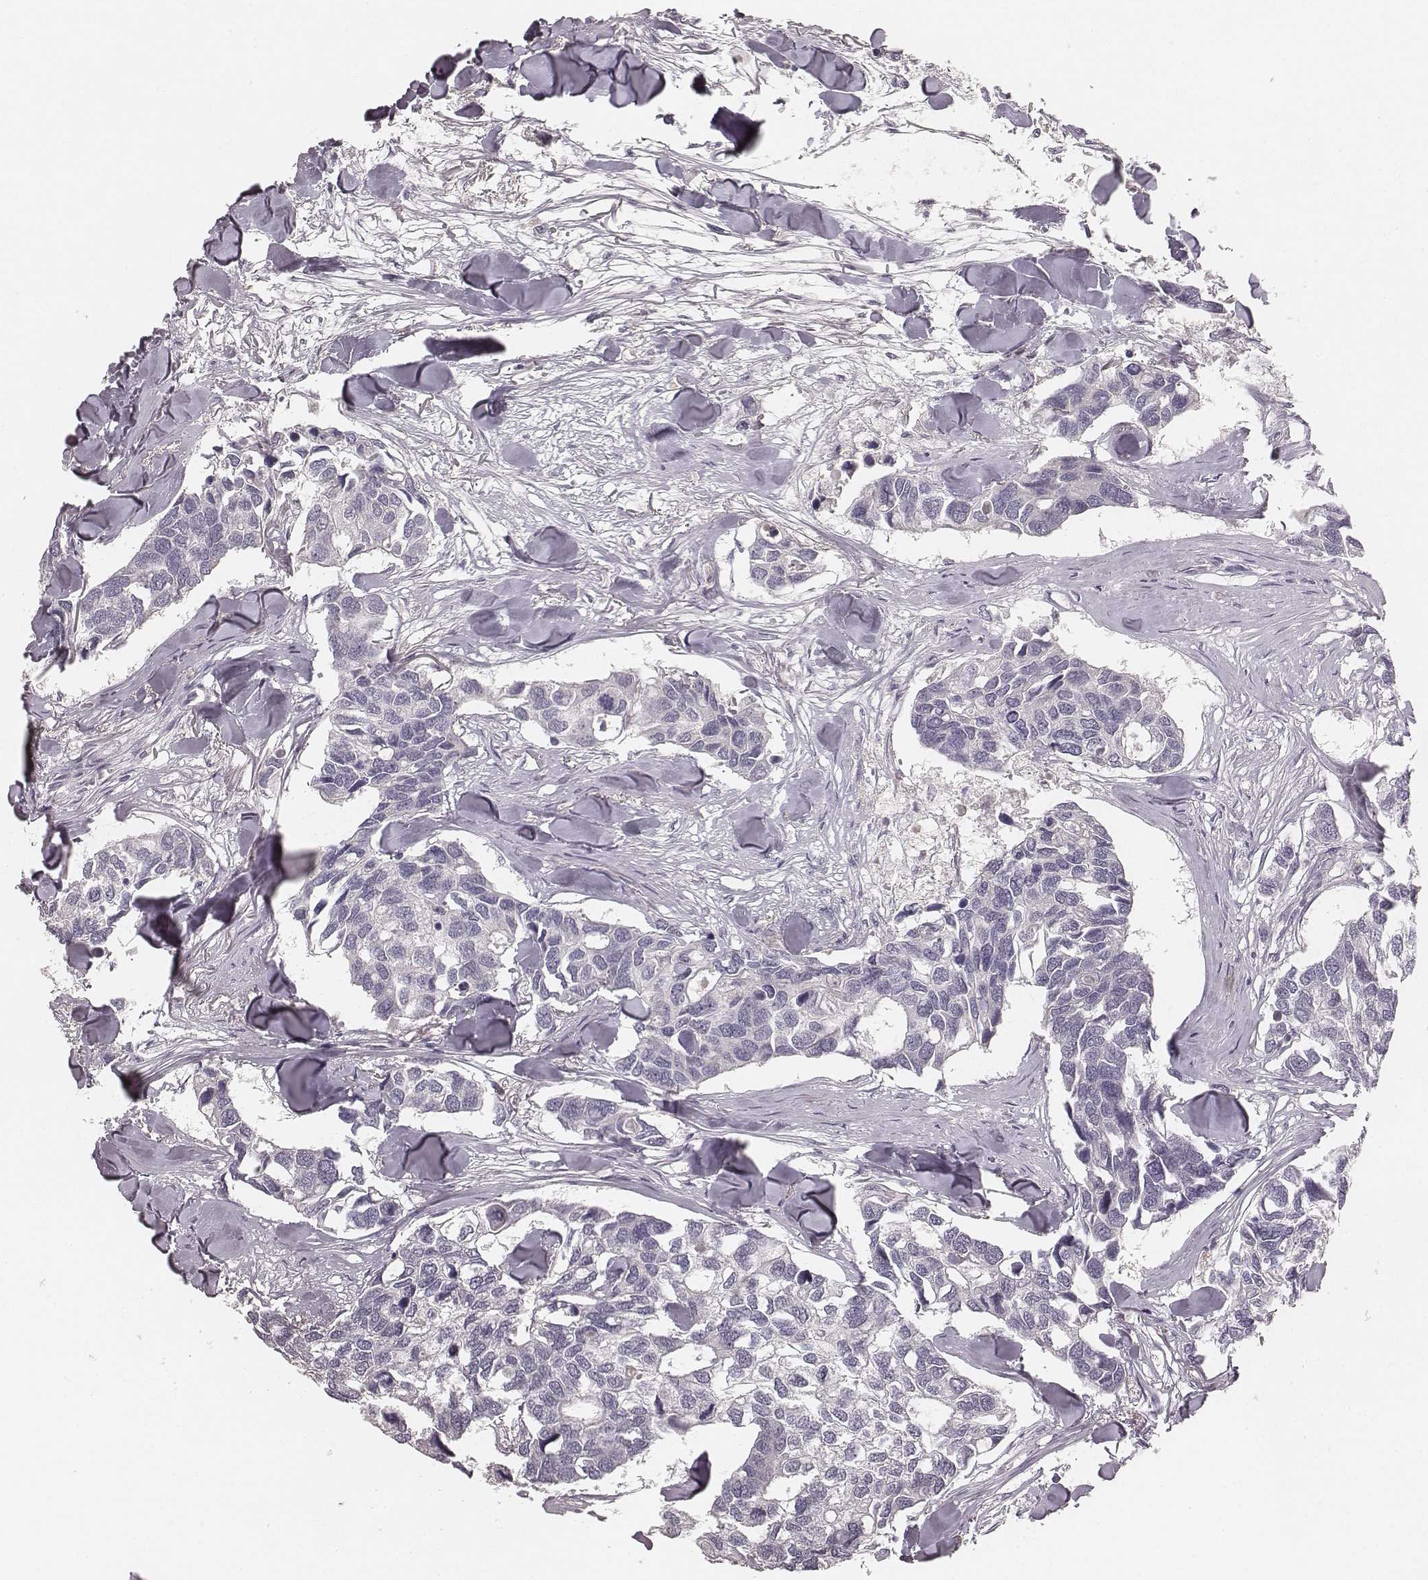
{"staining": {"intensity": "negative", "quantity": "none", "location": "none"}, "tissue": "breast cancer", "cell_type": "Tumor cells", "image_type": "cancer", "snomed": [{"axis": "morphology", "description": "Duct carcinoma"}, {"axis": "topography", "description": "Breast"}], "caption": "A high-resolution photomicrograph shows immunohistochemistry (IHC) staining of breast infiltrating ductal carcinoma, which shows no significant expression in tumor cells.", "gene": "CD8A", "patient": {"sex": "female", "age": 83}}